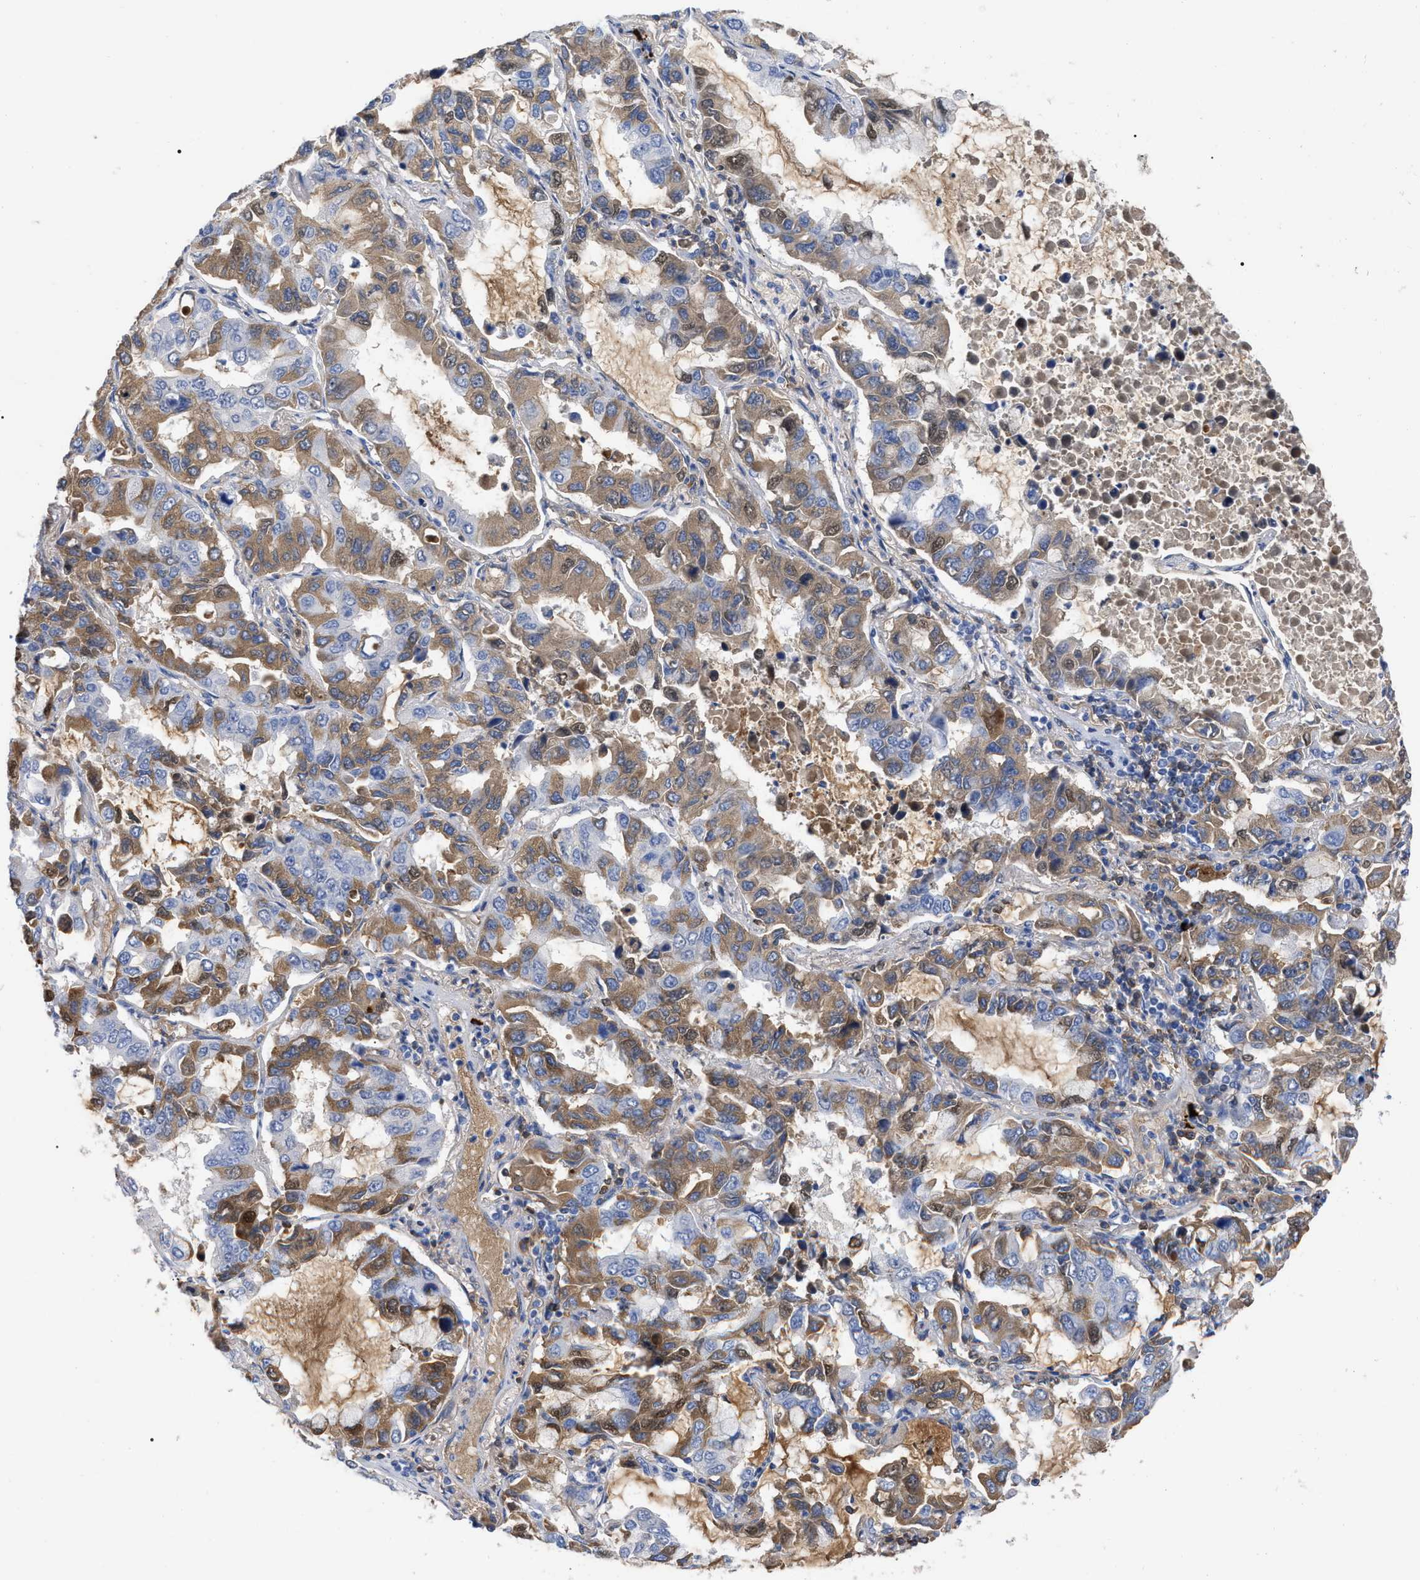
{"staining": {"intensity": "moderate", "quantity": "25%-75%", "location": "cytoplasmic/membranous,nuclear"}, "tissue": "lung cancer", "cell_type": "Tumor cells", "image_type": "cancer", "snomed": [{"axis": "morphology", "description": "Adenocarcinoma, NOS"}, {"axis": "topography", "description": "Lung"}], "caption": "Moderate cytoplasmic/membranous and nuclear protein expression is seen in approximately 25%-75% of tumor cells in lung adenocarcinoma.", "gene": "IGHV5-51", "patient": {"sex": "male", "age": 64}}